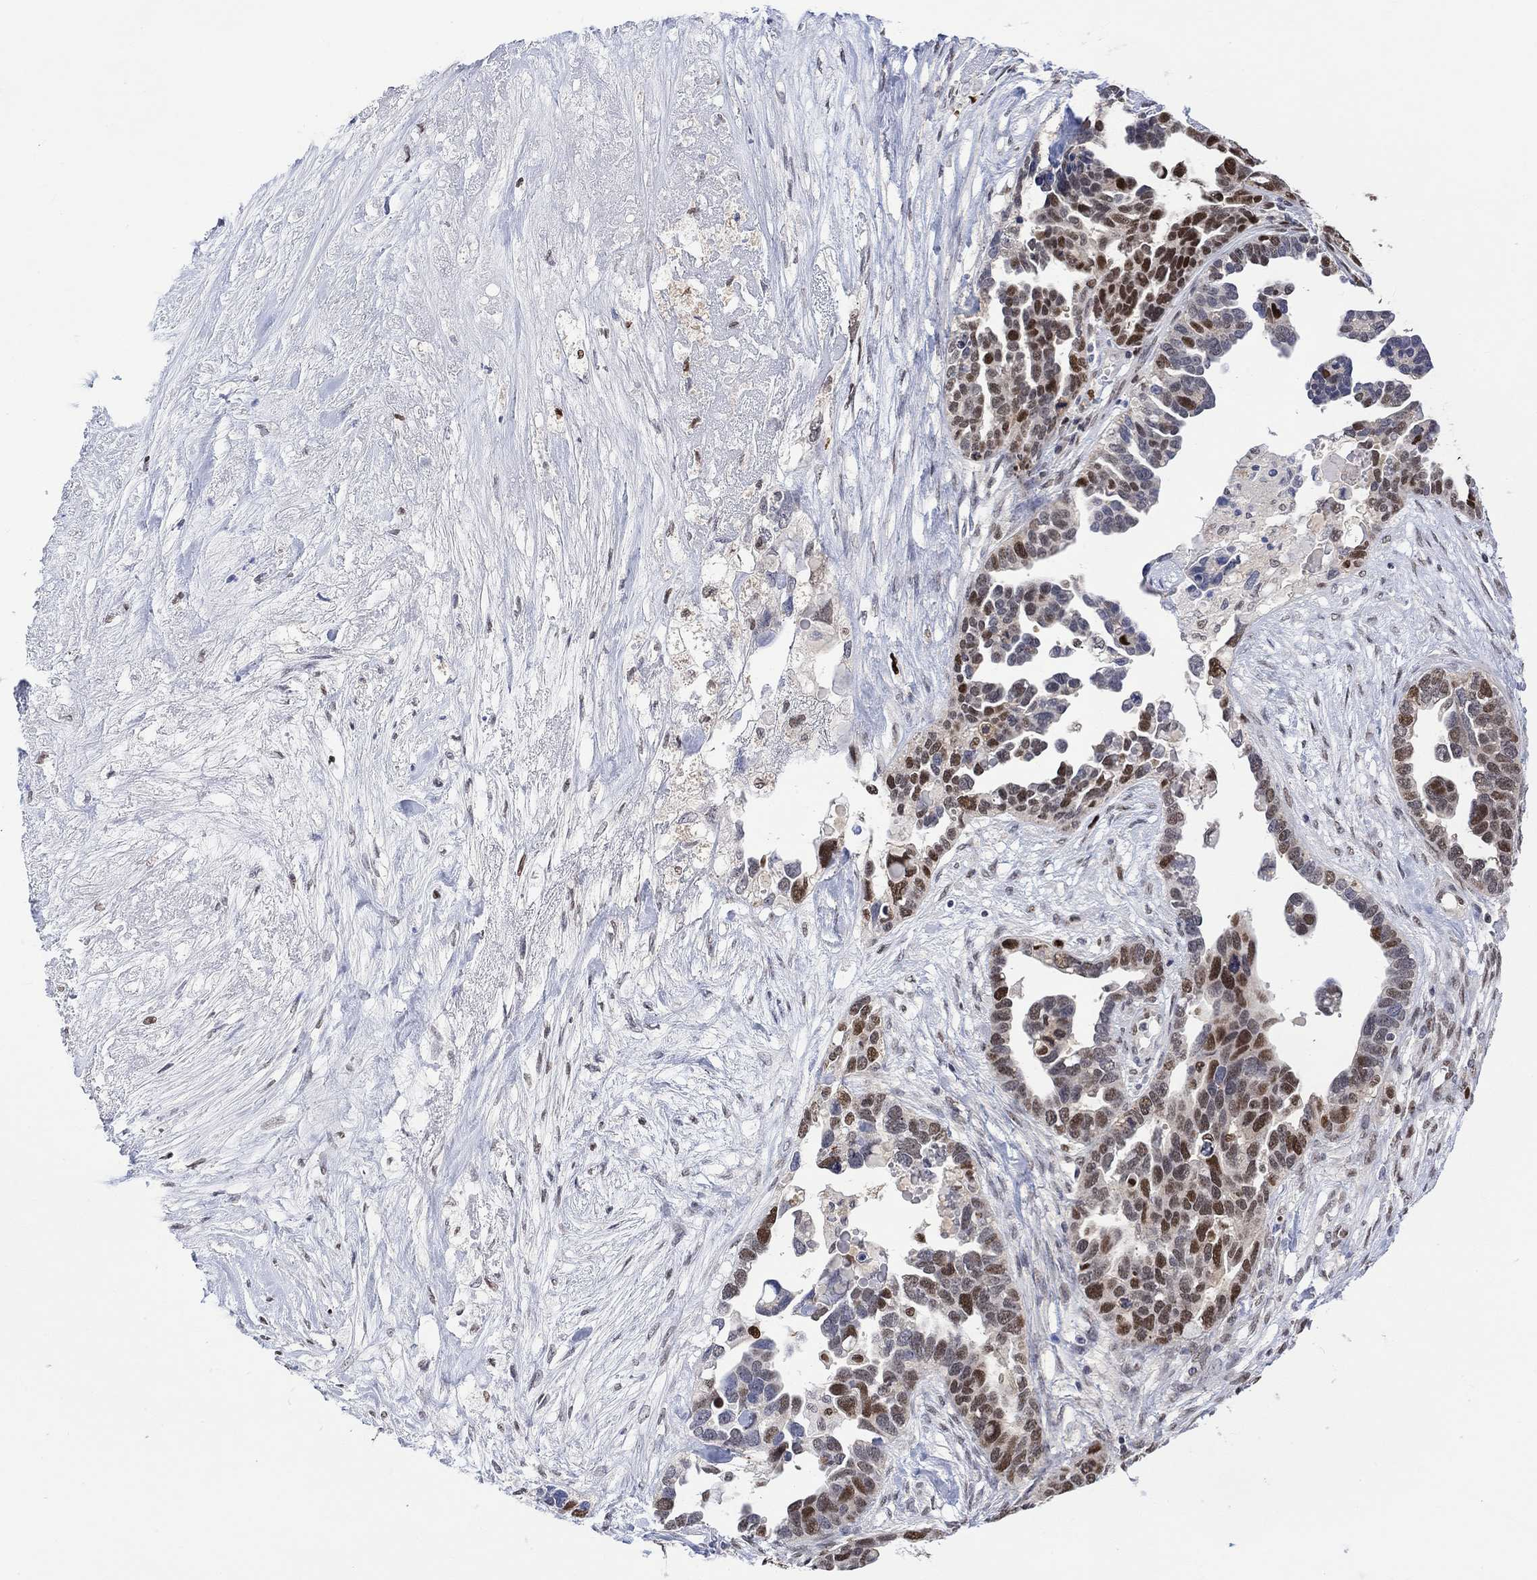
{"staining": {"intensity": "moderate", "quantity": "25%-75%", "location": "nuclear"}, "tissue": "ovarian cancer", "cell_type": "Tumor cells", "image_type": "cancer", "snomed": [{"axis": "morphology", "description": "Cystadenocarcinoma, serous, NOS"}, {"axis": "topography", "description": "Ovary"}], "caption": "A brown stain shows moderate nuclear staining of a protein in ovarian serous cystadenocarcinoma tumor cells.", "gene": "RAD54L2", "patient": {"sex": "female", "age": 54}}